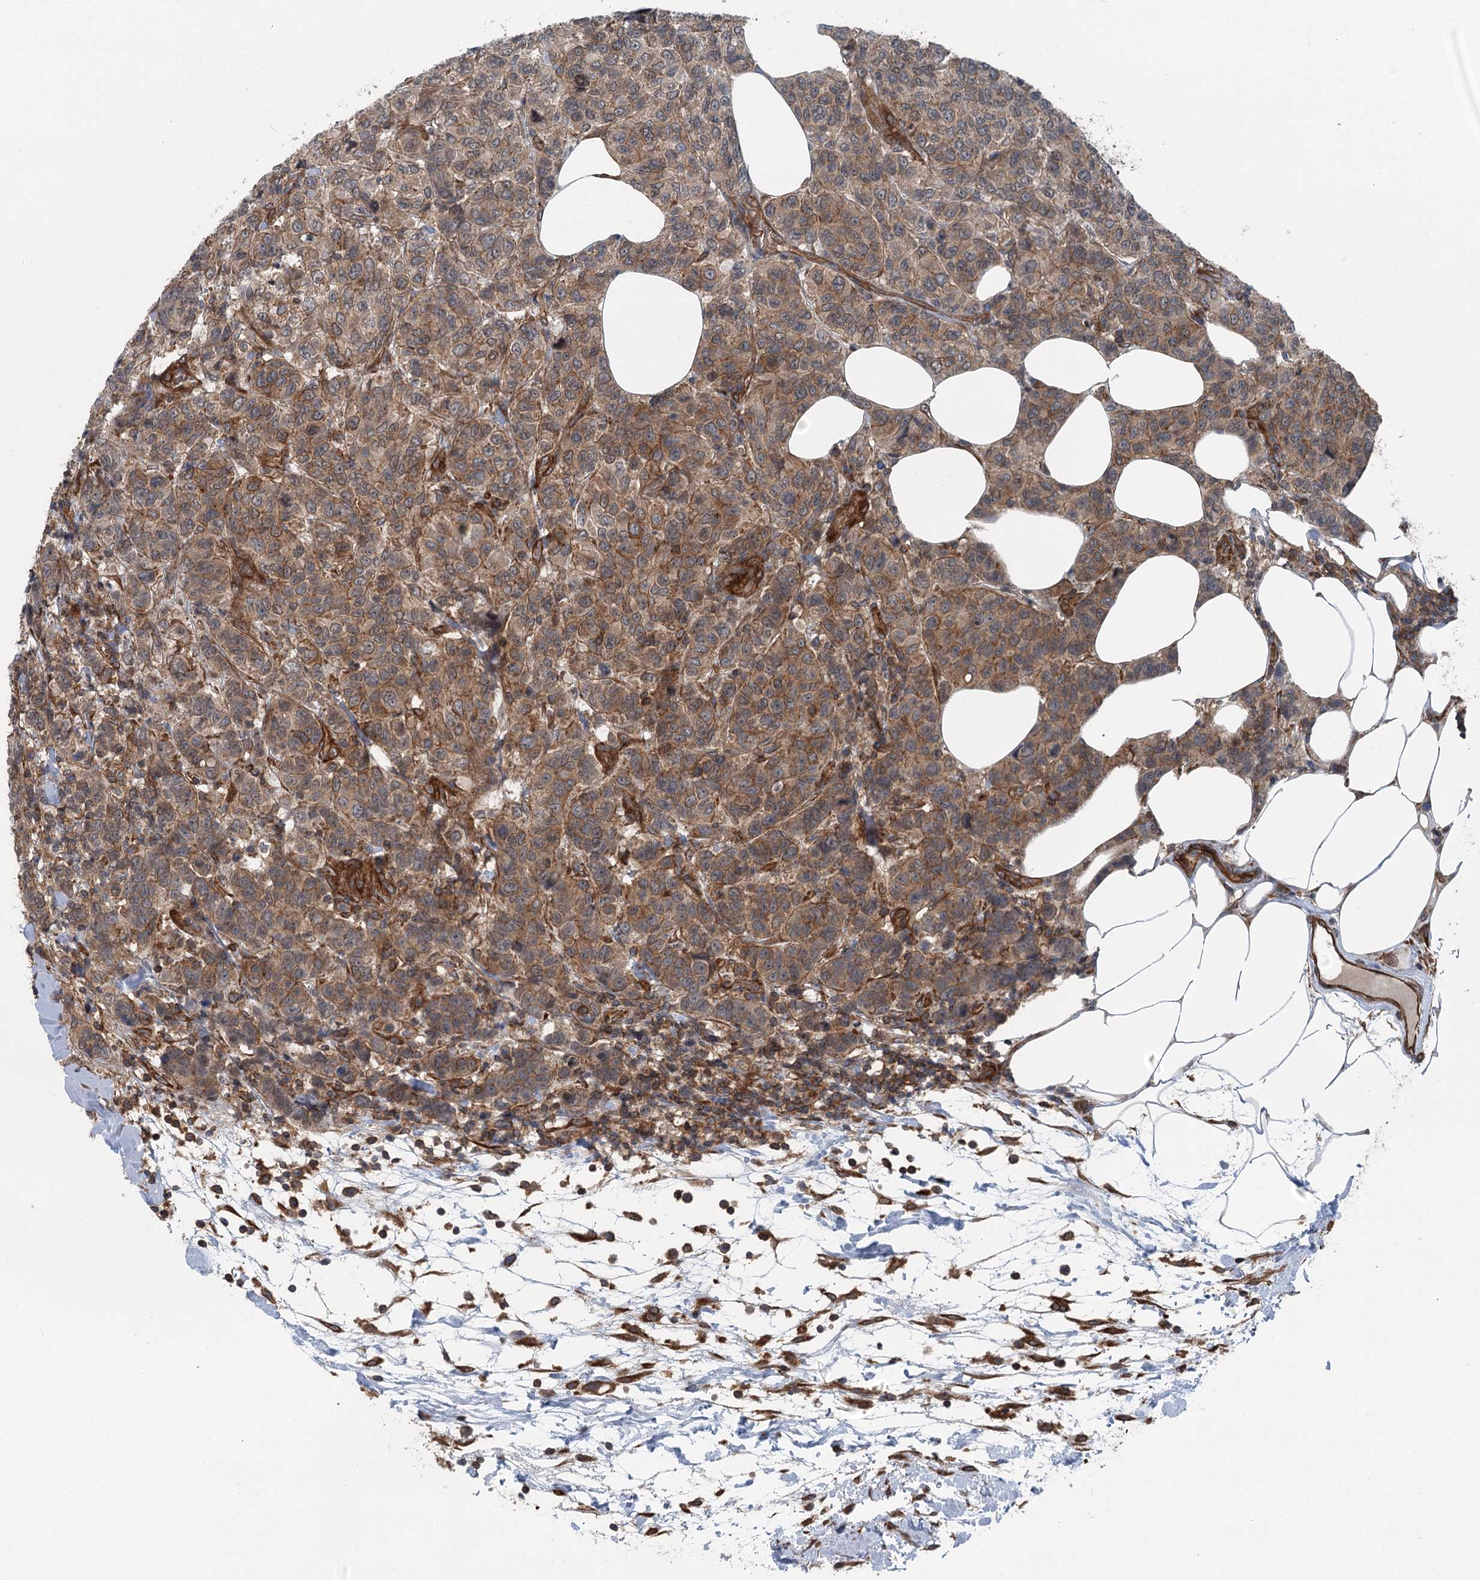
{"staining": {"intensity": "moderate", "quantity": ">75%", "location": "cytoplasmic/membranous"}, "tissue": "breast cancer", "cell_type": "Tumor cells", "image_type": "cancer", "snomed": [{"axis": "morphology", "description": "Duct carcinoma"}, {"axis": "topography", "description": "Breast"}], "caption": "Breast intraductal carcinoma tissue demonstrates moderate cytoplasmic/membranous staining in approximately >75% of tumor cells, visualized by immunohistochemistry. (DAB (3,3'-diaminobenzidine) IHC, brown staining for protein, blue staining for nuclei).", "gene": "IQSEC1", "patient": {"sex": "female", "age": 55}}